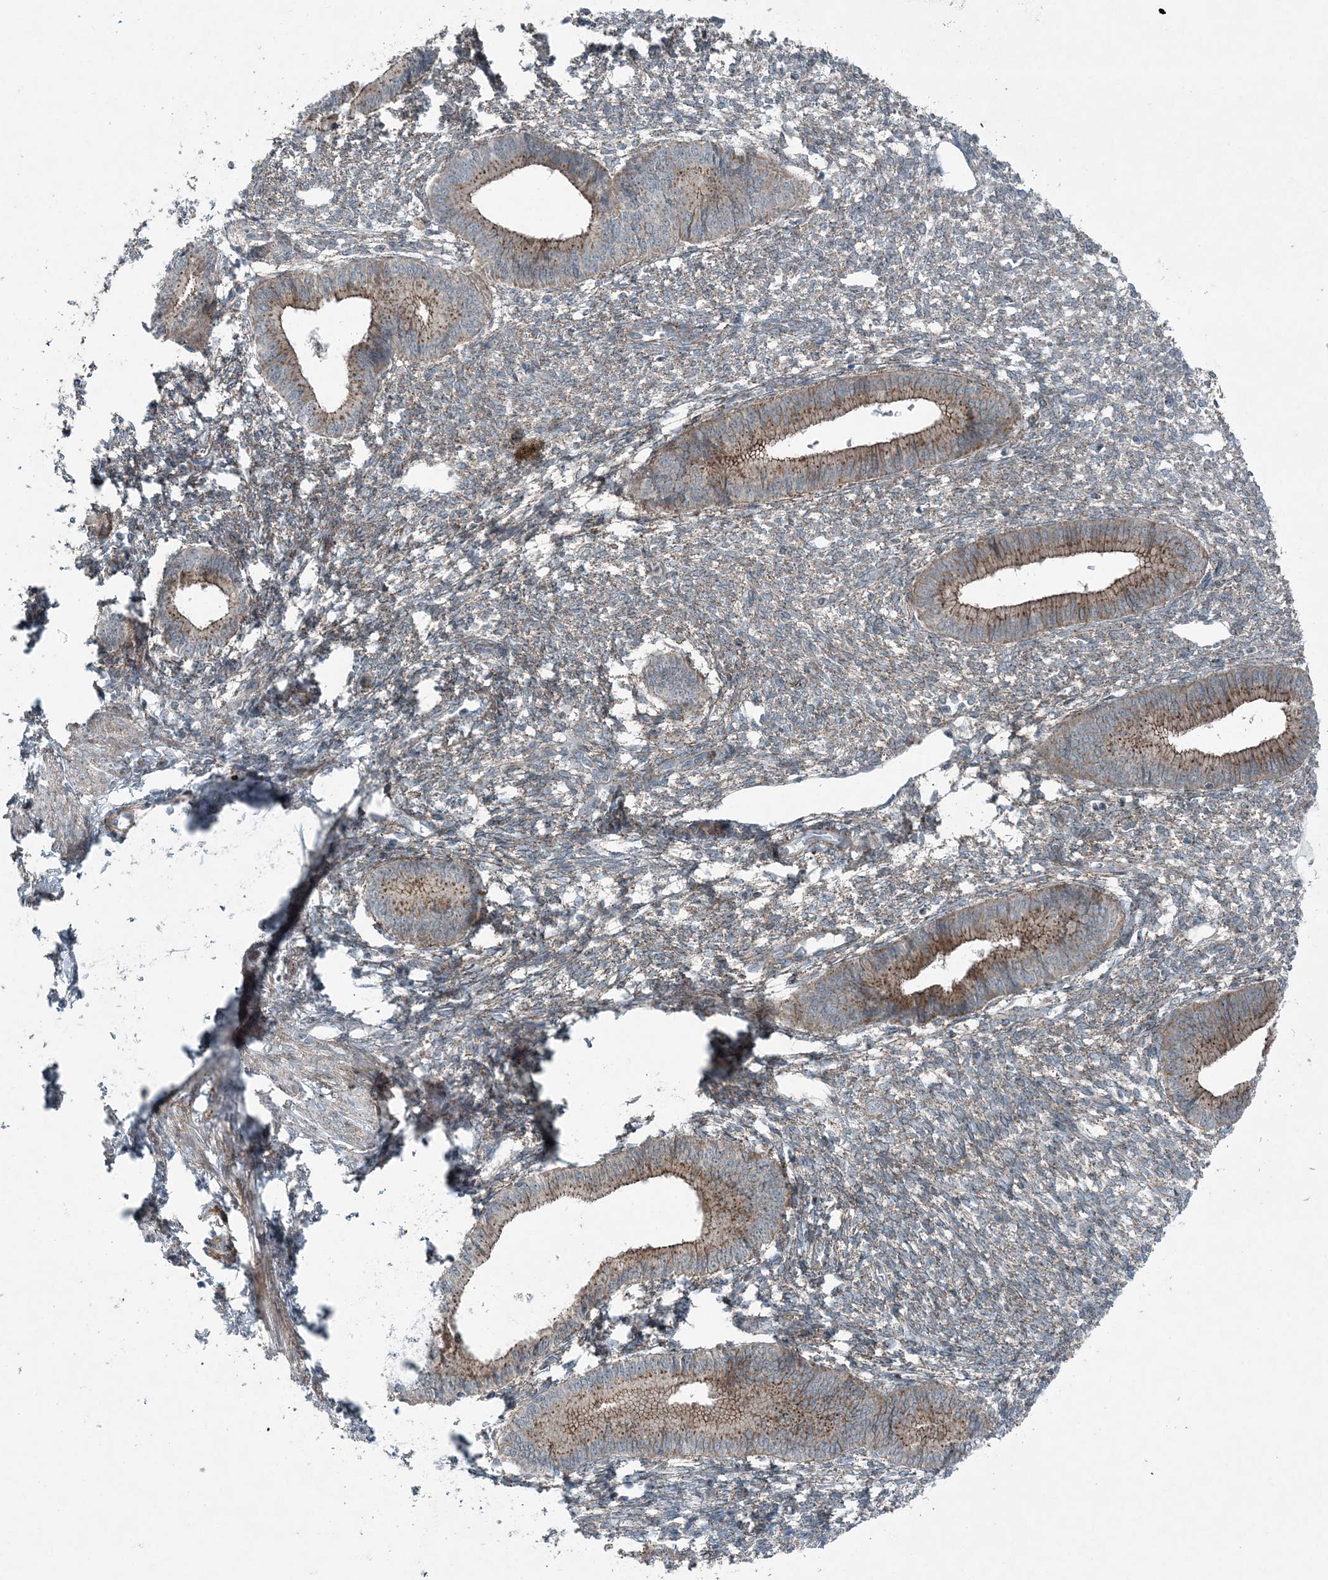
{"staining": {"intensity": "weak", "quantity": "<25%", "location": "cytoplasmic/membranous"}, "tissue": "endometrium", "cell_type": "Cells in endometrial stroma", "image_type": "normal", "snomed": [{"axis": "morphology", "description": "Normal tissue, NOS"}, {"axis": "topography", "description": "Endometrium"}], "caption": "Immunohistochemistry (IHC) histopathology image of normal endometrium: human endometrium stained with DAB (3,3'-diaminobenzidine) shows no significant protein positivity in cells in endometrial stroma.", "gene": "GCC2", "patient": {"sex": "female", "age": 46}}